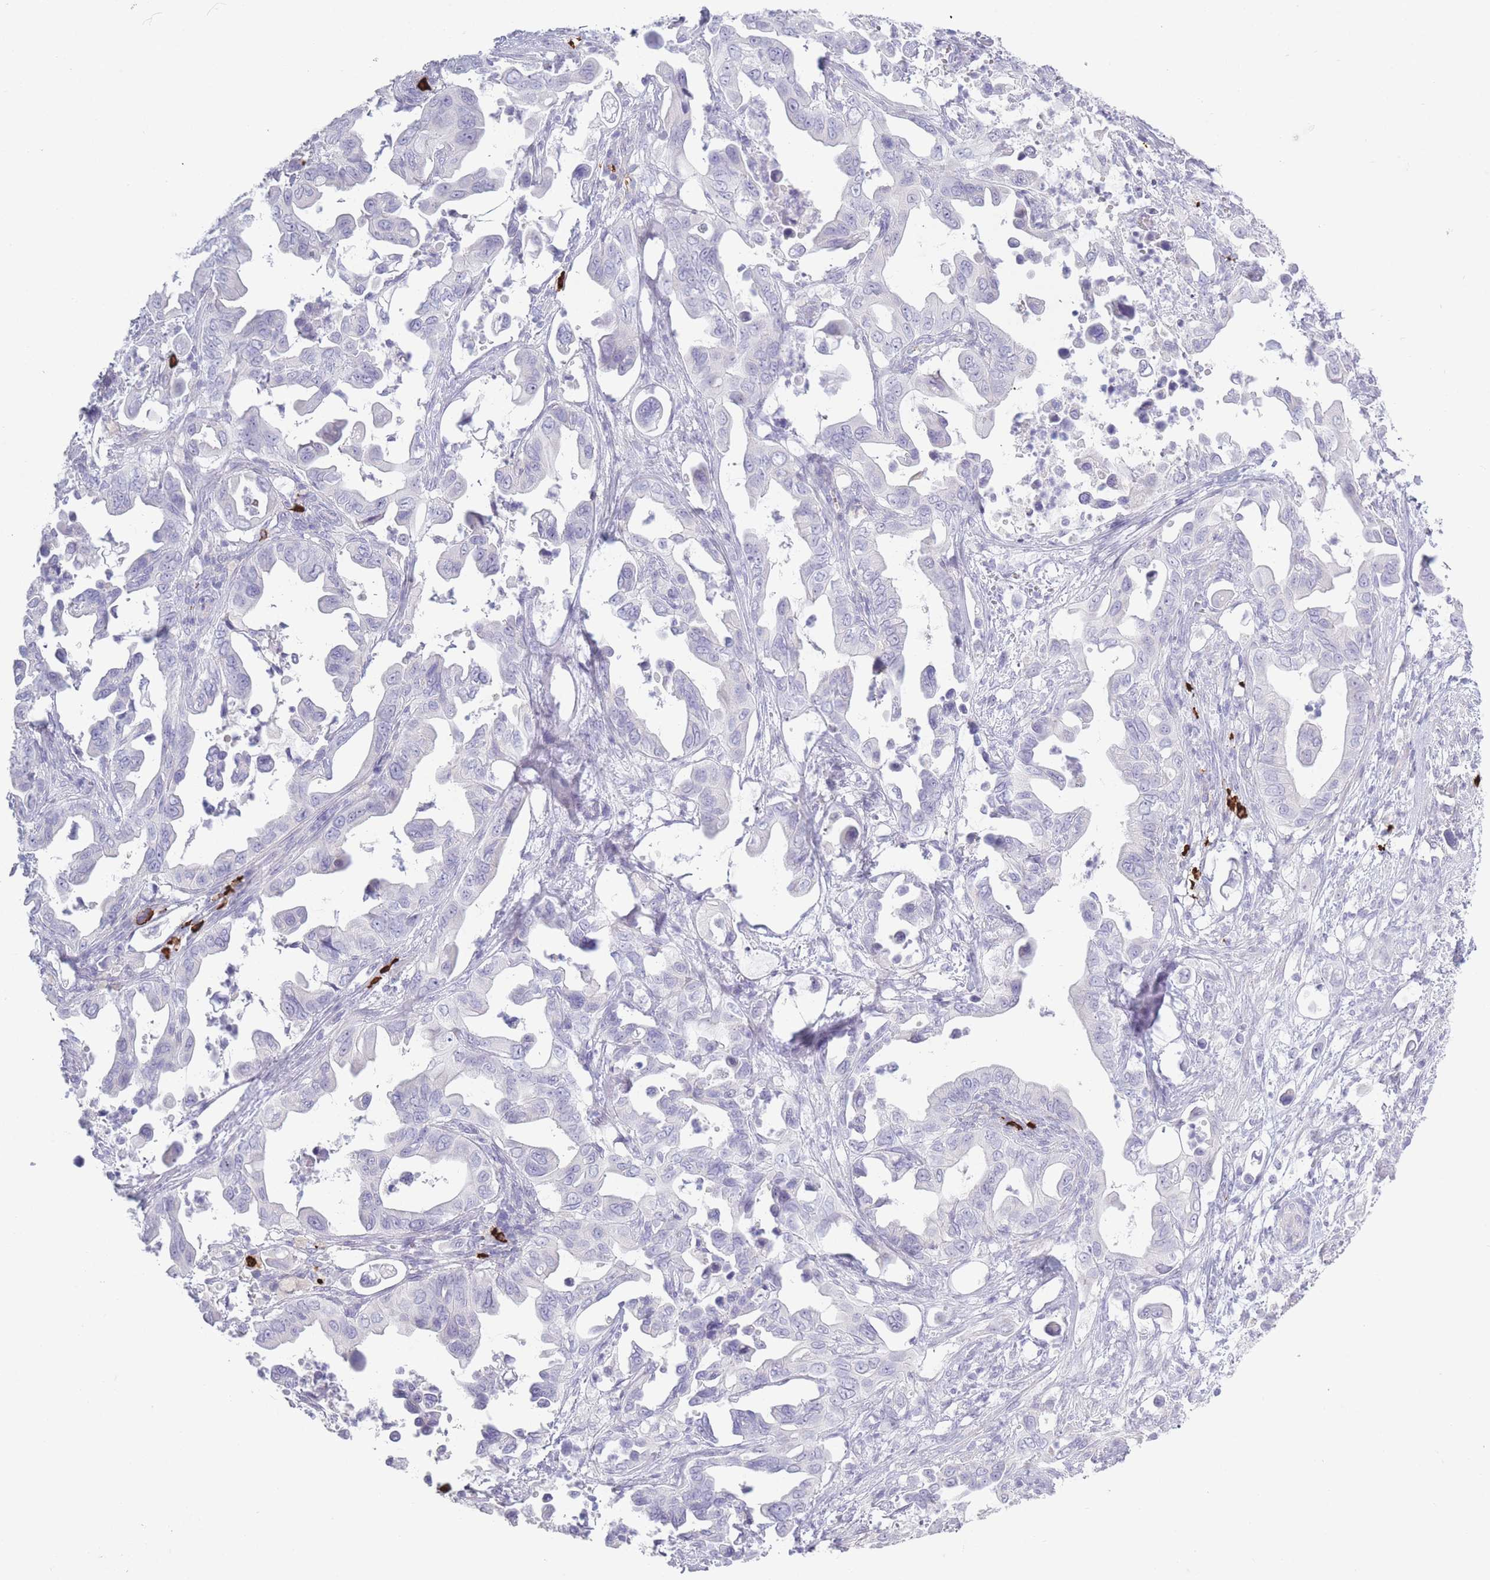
{"staining": {"intensity": "negative", "quantity": "none", "location": "none"}, "tissue": "pancreatic cancer", "cell_type": "Tumor cells", "image_type": "cancer", "snomed": [{"axis": "morphology", "description": "Adenocarcinoma, NOS"}, {"axis": "topography", "description": "Pancreas"}], "caption": "Immunohistochemistry (IHC) of pancreatic cancer displays no staining in tumor cells.", "gene": "PLEKHG2", "patient": {"sex": "male", "age": 61}}